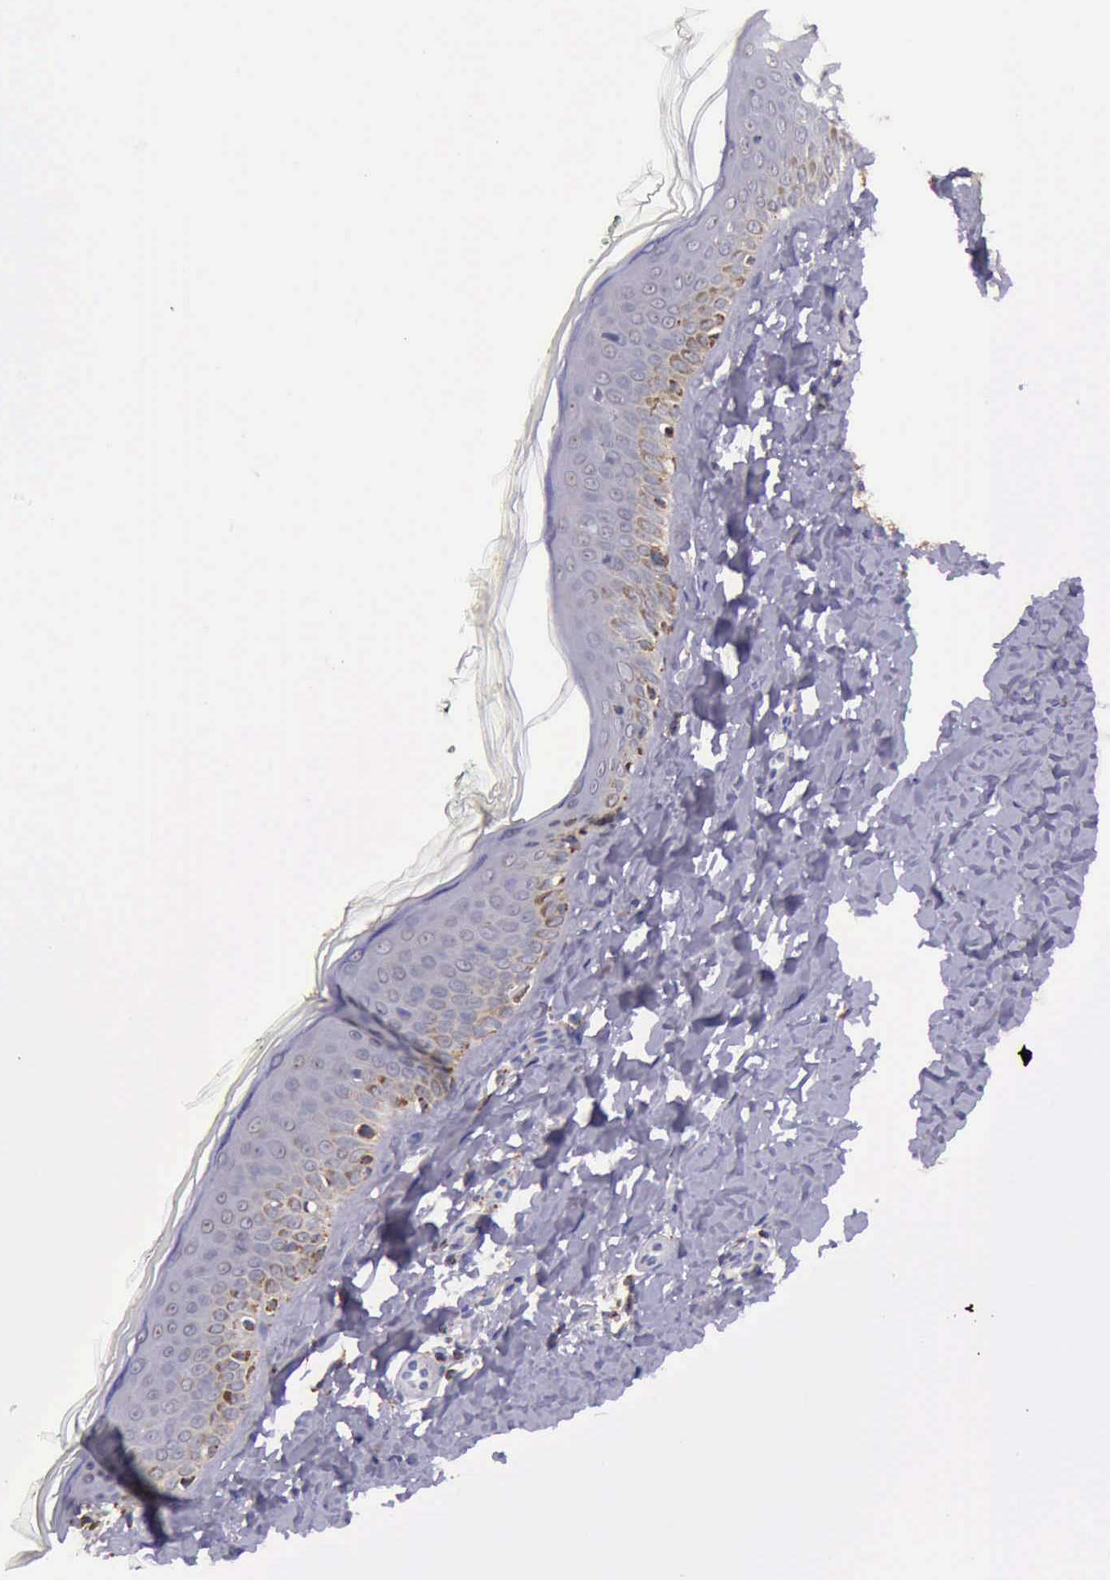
{"staining": {"intensity": "strong", "quantity": ">75%", "location": "cytoplasmic/membranous"}, "tissue": "melanoma", "cell_type": "Tumor cells", "image_type": "cancer", "snomed": [{"axis": "morphology", "description": "Malignant melanoma, NOS"}, {"axis": "topography", "description": "Skin"}], "caption": "A brown stain highlights strong cytoplasmic/membranous positivity of a protein in human malignant melanoma tumor cells.", "gene": "TXN2", "patient": {"sex": "male", "age": 45}}